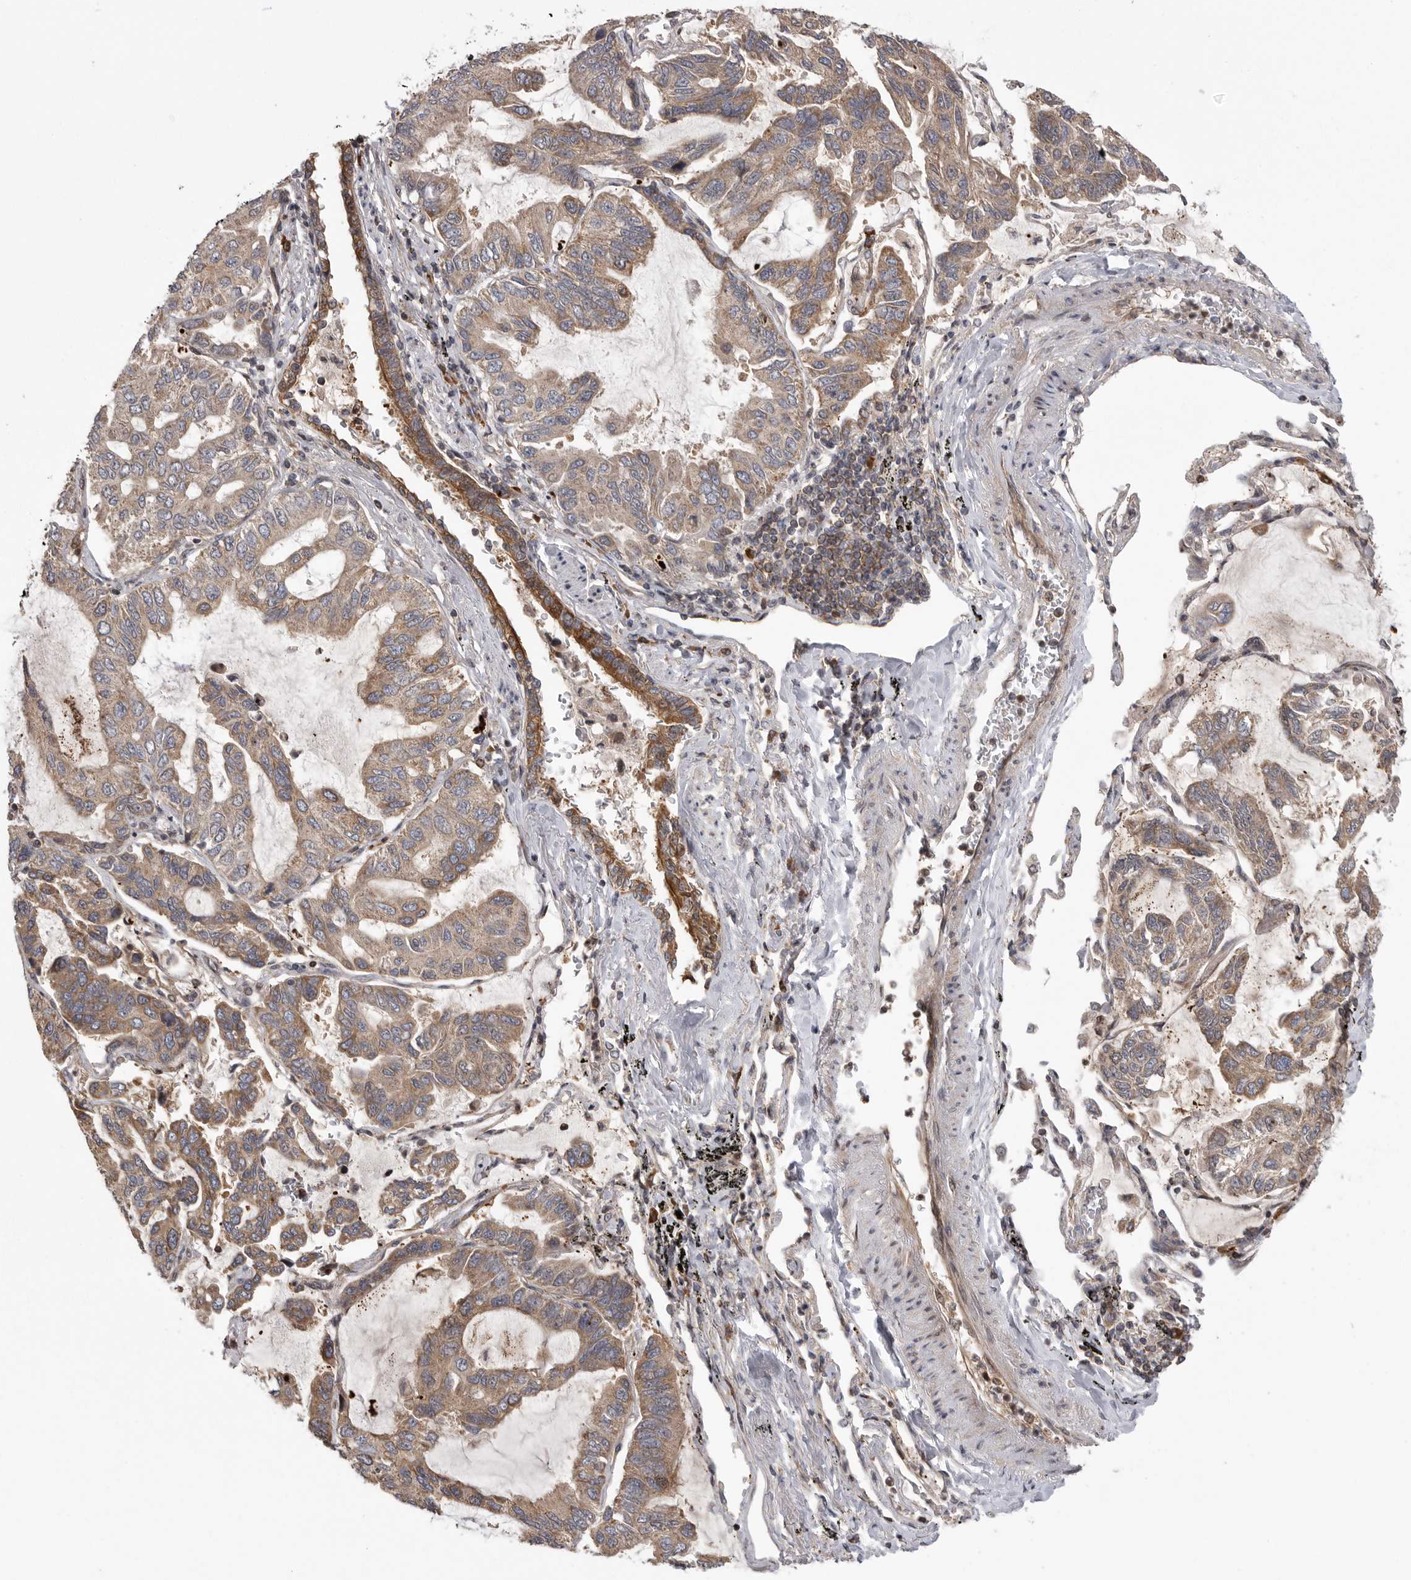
{"staining": {"intensity": "moderate", "quantity": ">75%", "location": "cytoplasmic/membranous"}, "tissue": "lung cancer", "cell_type": "Tumor cells", "image_type": "cancer", "snomed": [{"axis": "morphology", "description": "Adenocarcinoma, NOS"}, {"axis": "topography", "description": "Lung"}], "caption": "Protein staining demonstrates moderate cytoplasmic/membranous expression in approximately >75% of tumor cells in lung adenocarcinoma.", "gene": "OXR1", "patient": {"sex": "male", "age": 64}}